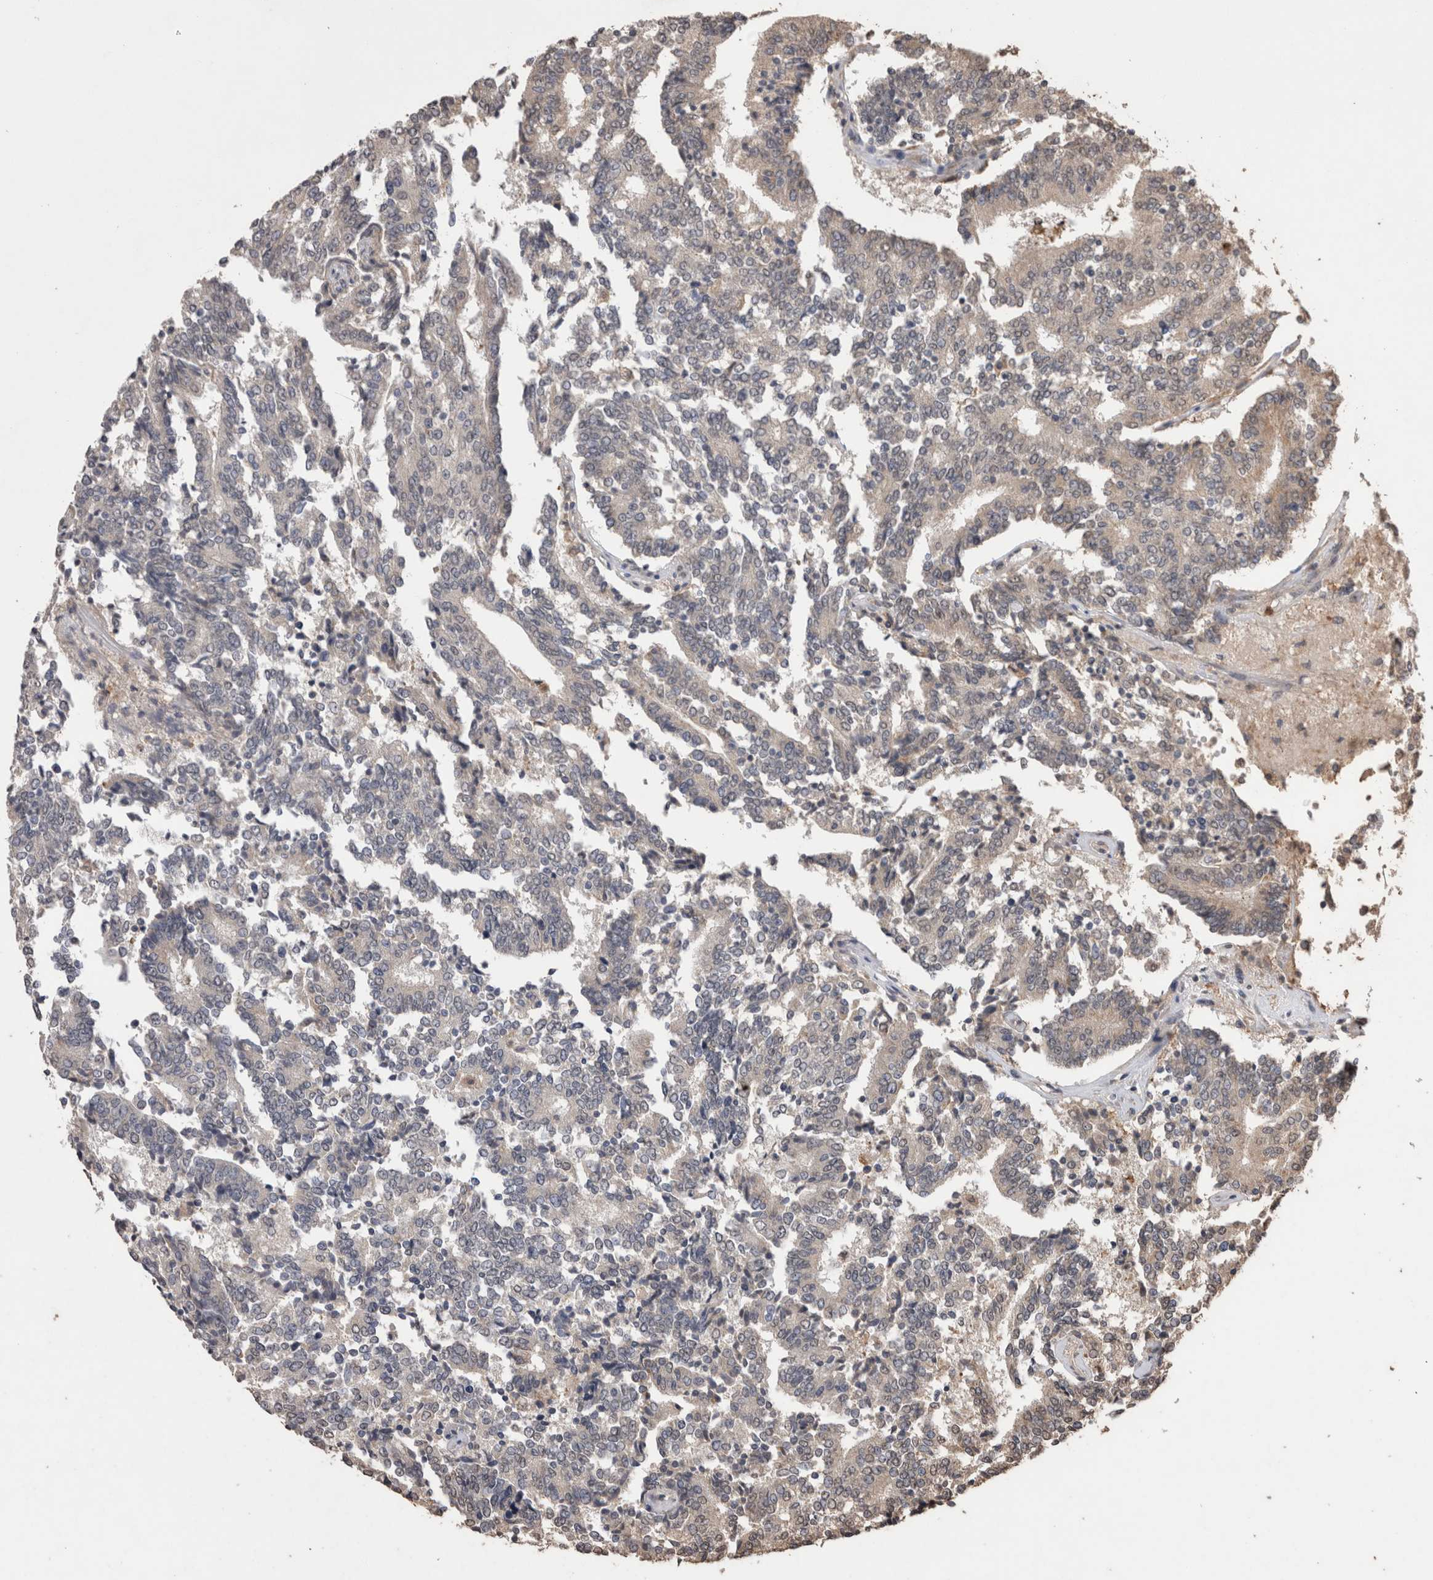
{"staining": {"intensity": "negative", "quantity": "none", "location": "none"}, "tissue": "prostate cancer", "cell_type": "Tumor cells", "image_type": "cancer", "snomed": [{"axis": "morphology", "description": "Normal tissue, NOS"}, {"axis": "morphology", "description": "Adenocarcinoma, High grade"}, {"axis": "topography", "description": "Prostate"}, {"axis": "topography", "description": "Seminal veicle"}], "caption": "A photomicrograph of prostate high-grade adenocarcinoma stained for a protein exhibits no brown staining in tumor cells.", "gene": "GRK5", "patient": {"sex": "male", "age": 55}}